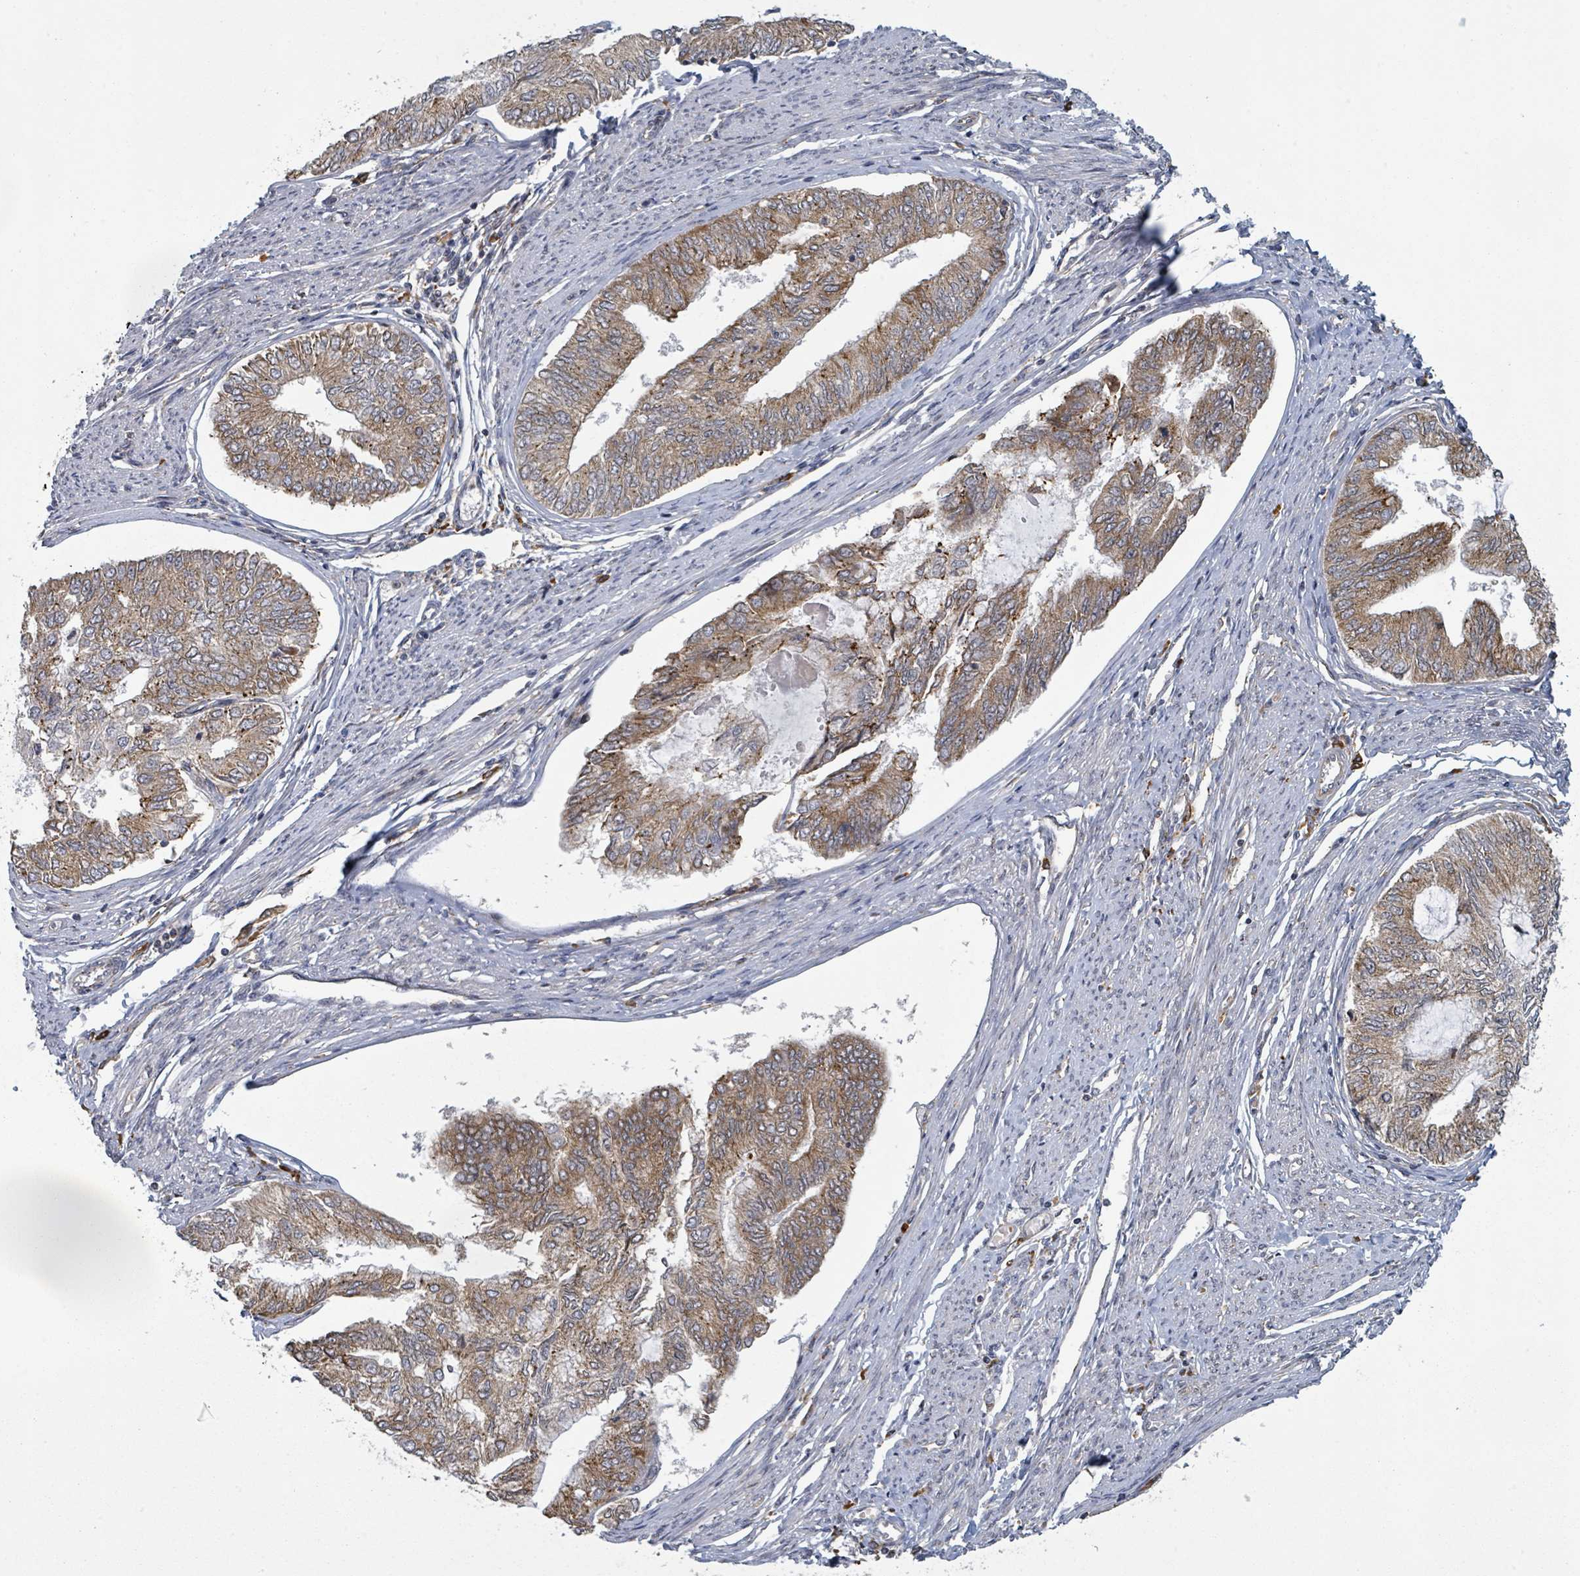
{"staining": {"intensity": "moderate", "quantity": ">75%", "location": "cytoplasmic/membranous"}, "tissue": "endometrial cancer", "cell_type": "Tumor cells", "image_type": "cancer", "snomed": [{"axis": "morphology", "description": "Adenocarcinoma, NOS"}, {"axis": "topography", "description": "Endometrium"}], "caption": "Human endometrial cancer stained with a protein marker shows moderate staining in tumor cells.", "gene": "SHROOM2", "patient": {"sex": "female", "age": 68}}